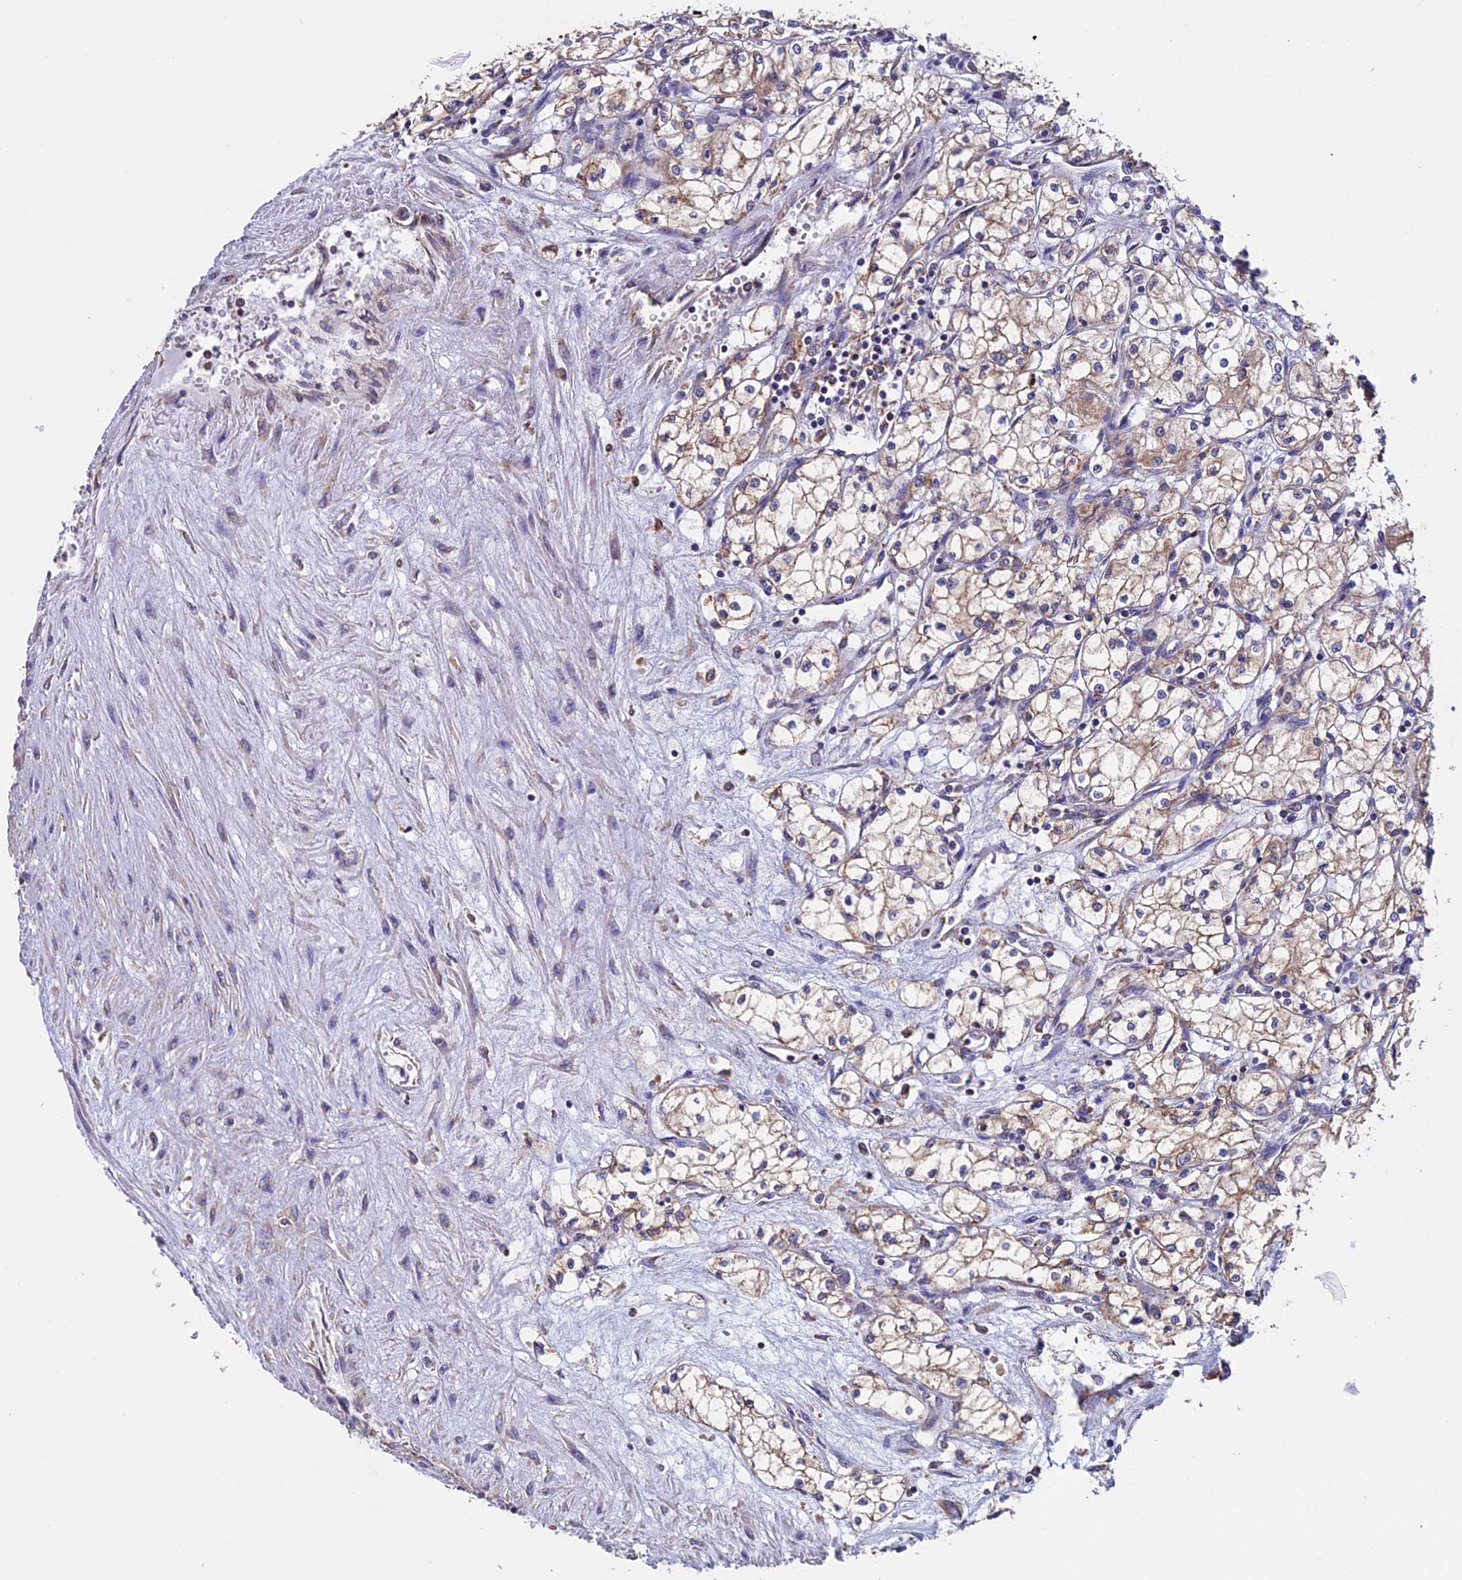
{"staining": {"intensity": "weak", "quantity": "25%-75%", "location": "cytoplasmic/membranous"}, "tissue": "renal cancer", "cell_type": "Tumor cells", "image_type": "cancer", "snomed": [{"axis": "morphology", "description": "Adenocarcinoma, NOS"}, {"axis": "topography", "description": "Kidney"}], "caption": "High-power microscopy captured an immunohistochemistry histopathology image of adenocarcinoma (renal), revealing weak cytoplasmic/membranous positivity in about 25%-75% of tumor cells. The protein of interest is stained brown, and the nuclei are stained in blue (DAB (3,3'-diaminobenzidine) IHC with brightfield microscopy, high magnification).", "gene": "BTBD3", "patient": {"sex": "male", "age": 59}}